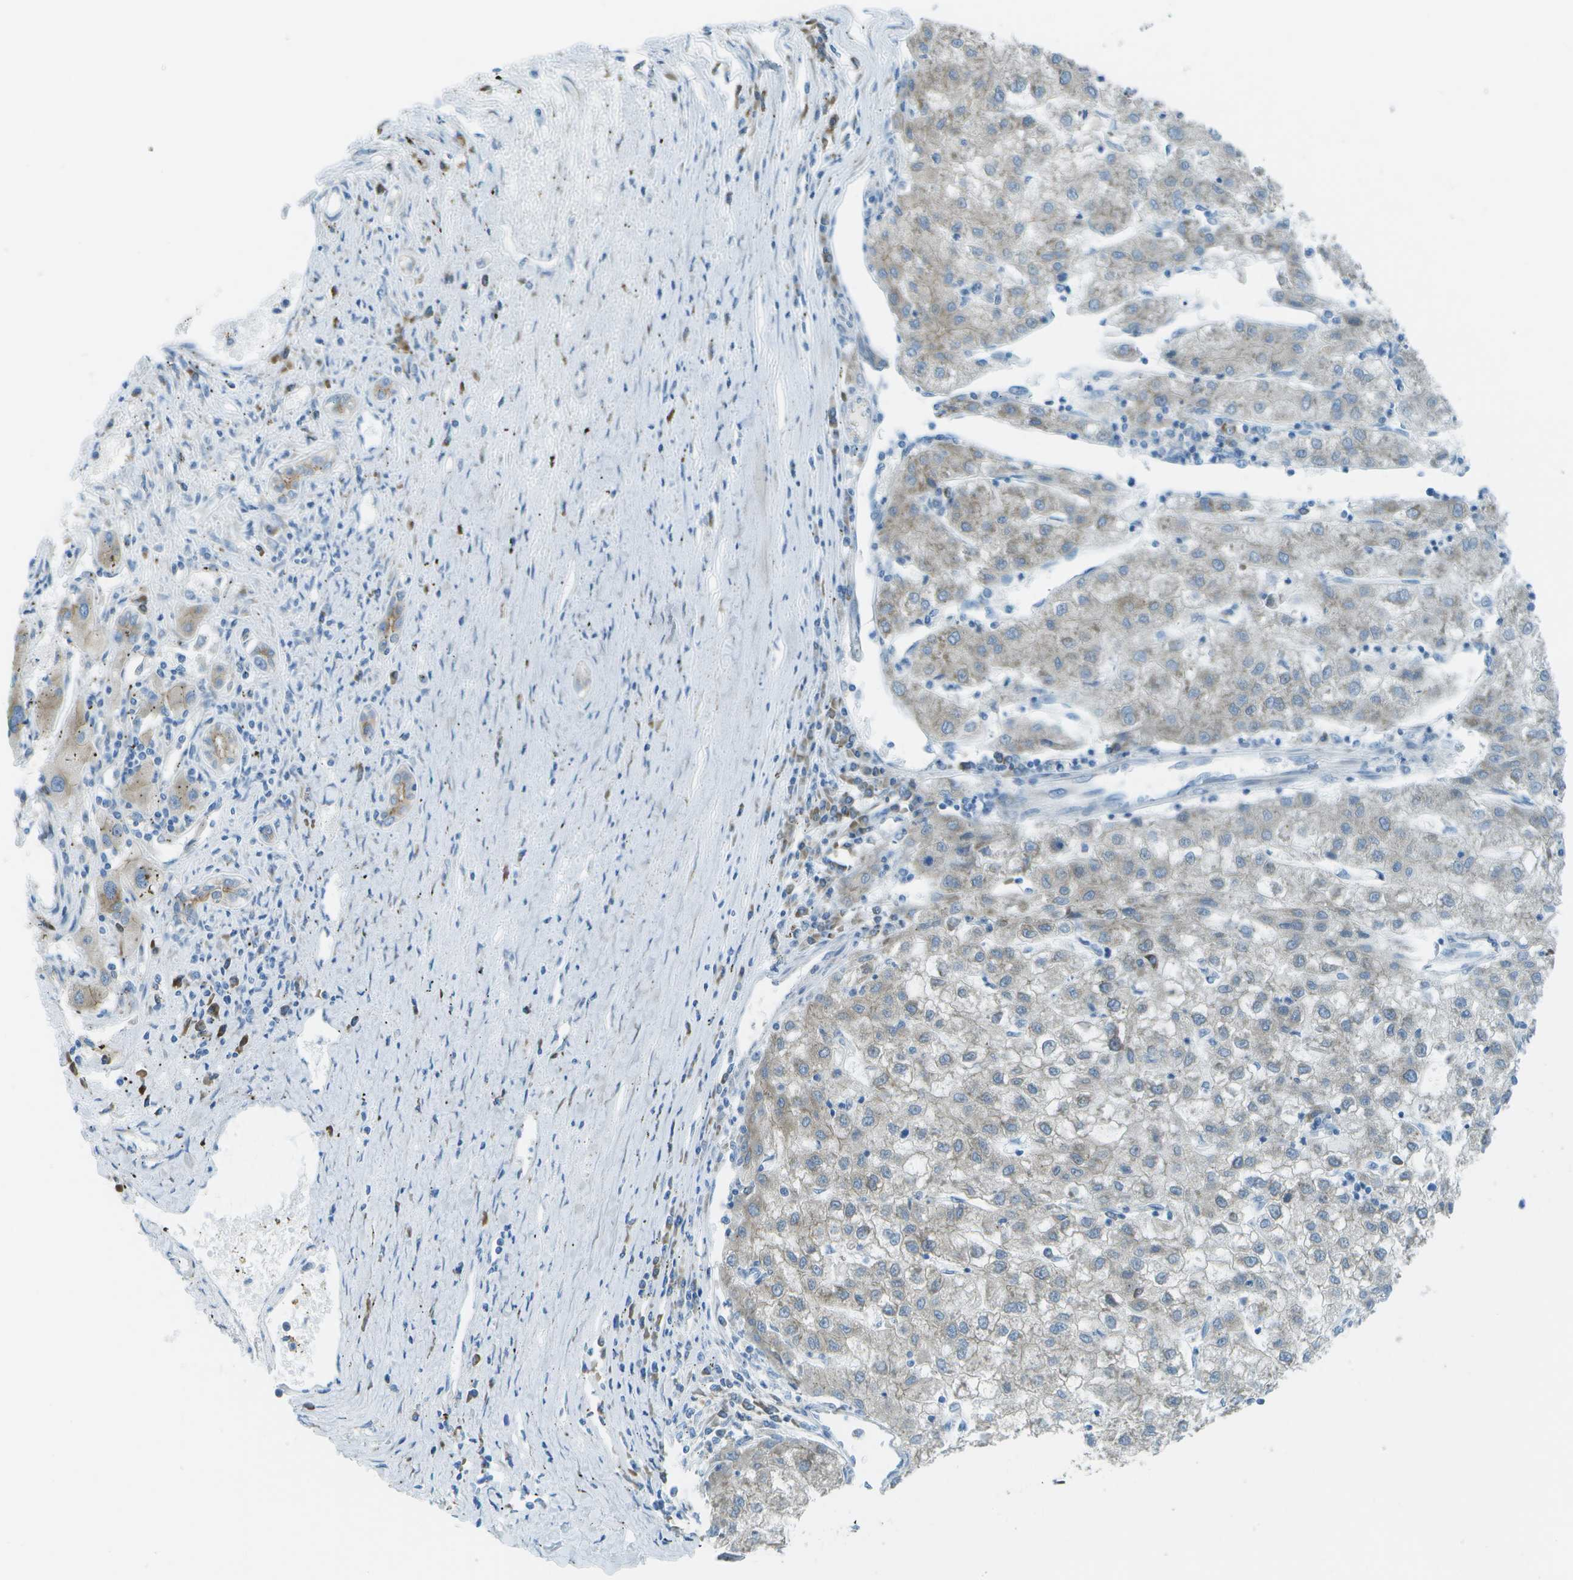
{"staining": {"intensity": "negative", "quantity": "none", "location": "none"}, "tissue": "liver cancer", "cell_type": "Tumor cells", "image_type": "cancer", "snomed": [{"axis": "morphology", "description": "Carcinoma, Hepatocellular, NOS"}, {"axis": "topography", "description": "Liver"}], "caption": "Tumor cells are negative for protein expression in human liver hepatocellular carcinoma.", "gene": "KCTD3", "patient": {"sex": "male", "age": 72}}